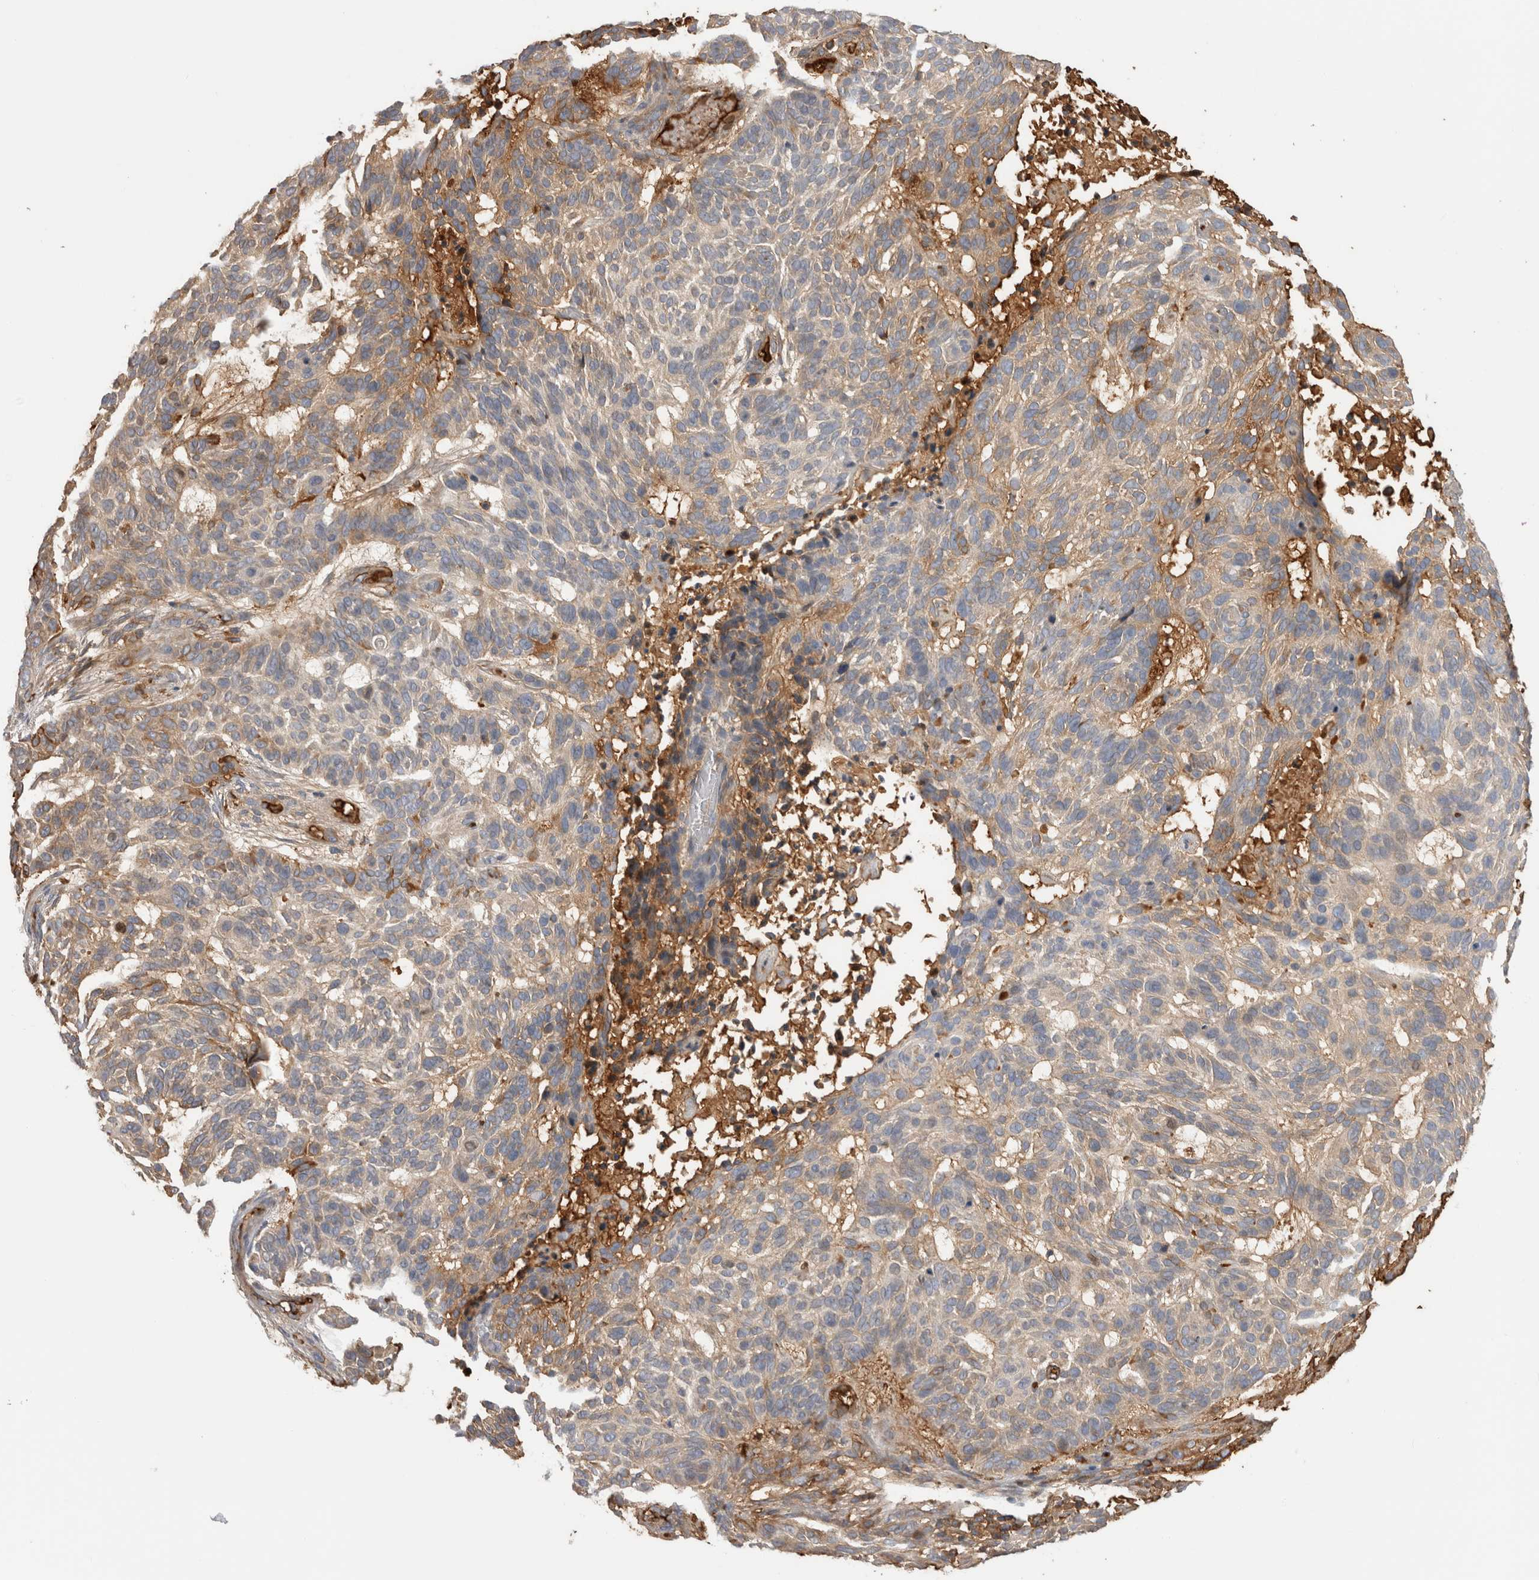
{"staining": {"intensity": "weak", "quantity": "25%-75%", "location": "cytoplasmic/membranous"}, "tissue": "skin cancer", "cell_type": "Tumor cells", "image_type": "cancer", "snomed": [{"axis": "morphology", "description": "Basal cell carcinoma"}, {"axis": "topography", "description": "Skin"}], "caption": "A brown stain shows weak cytoplasmic/membranous staining of a protein in human skin cancer tumor cells.", "gene": "TBCE", "patient": {"sex": "male", "age": 85}}